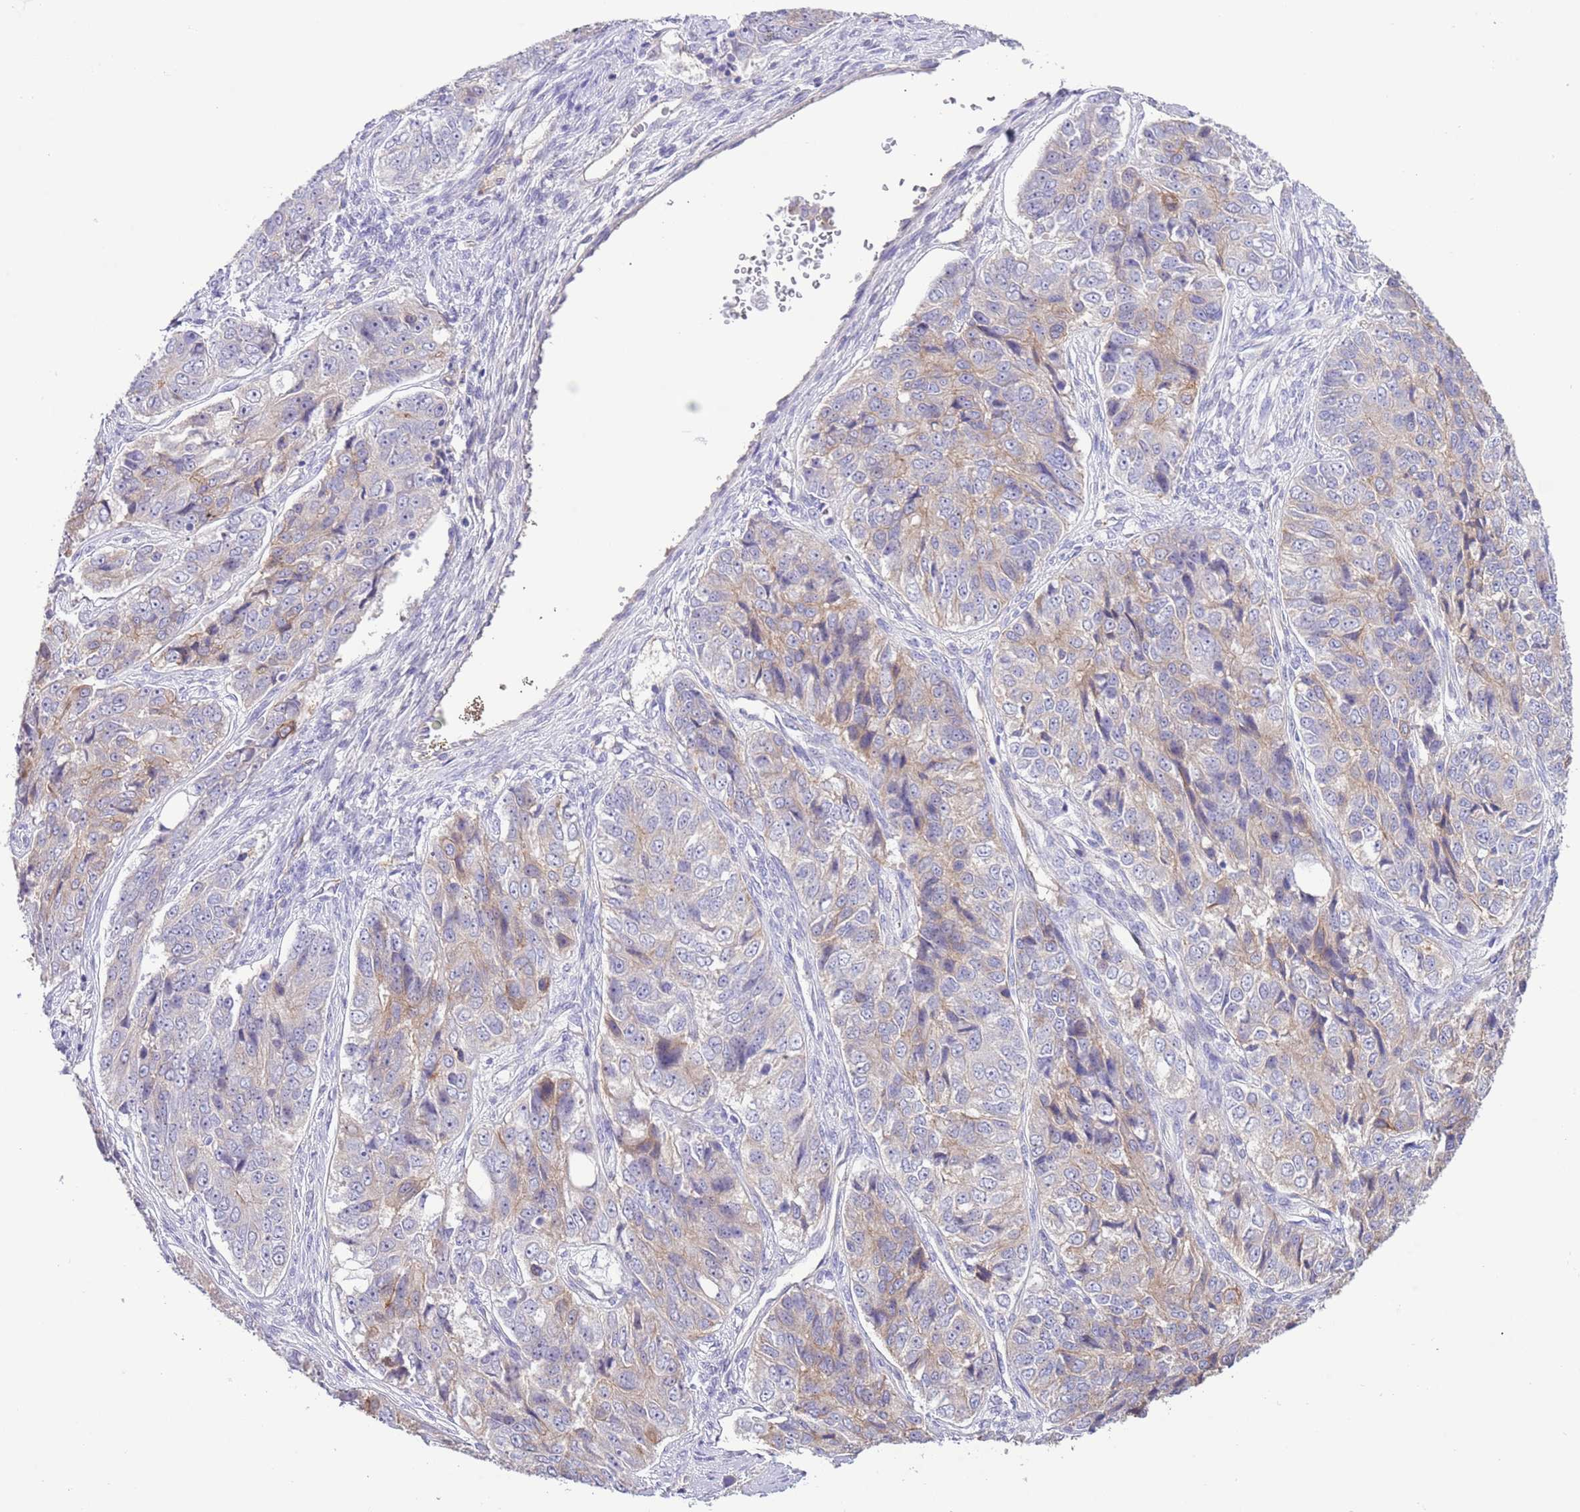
{"staining": {"intensity": "weak", "quantity": "25%-75%", "location": "cytoplasmic/membranous"}, "tissue": "ovarian cancer", "cell_type": "Tumor cells", "image_type": "cancer", "snomed": [{"axis": "morphology", "description": "Carcinoma, endometroid"}, {"axis": "topography", "description": "Ovary"}], "caption": "Tumor cells display weak cytoplasmic/membranous expression in approximately 25%-75% of cells in ovarian endometroid carcinoma.", "gene": "IGF1", "patient": {"sex": "female", "age": 51}}